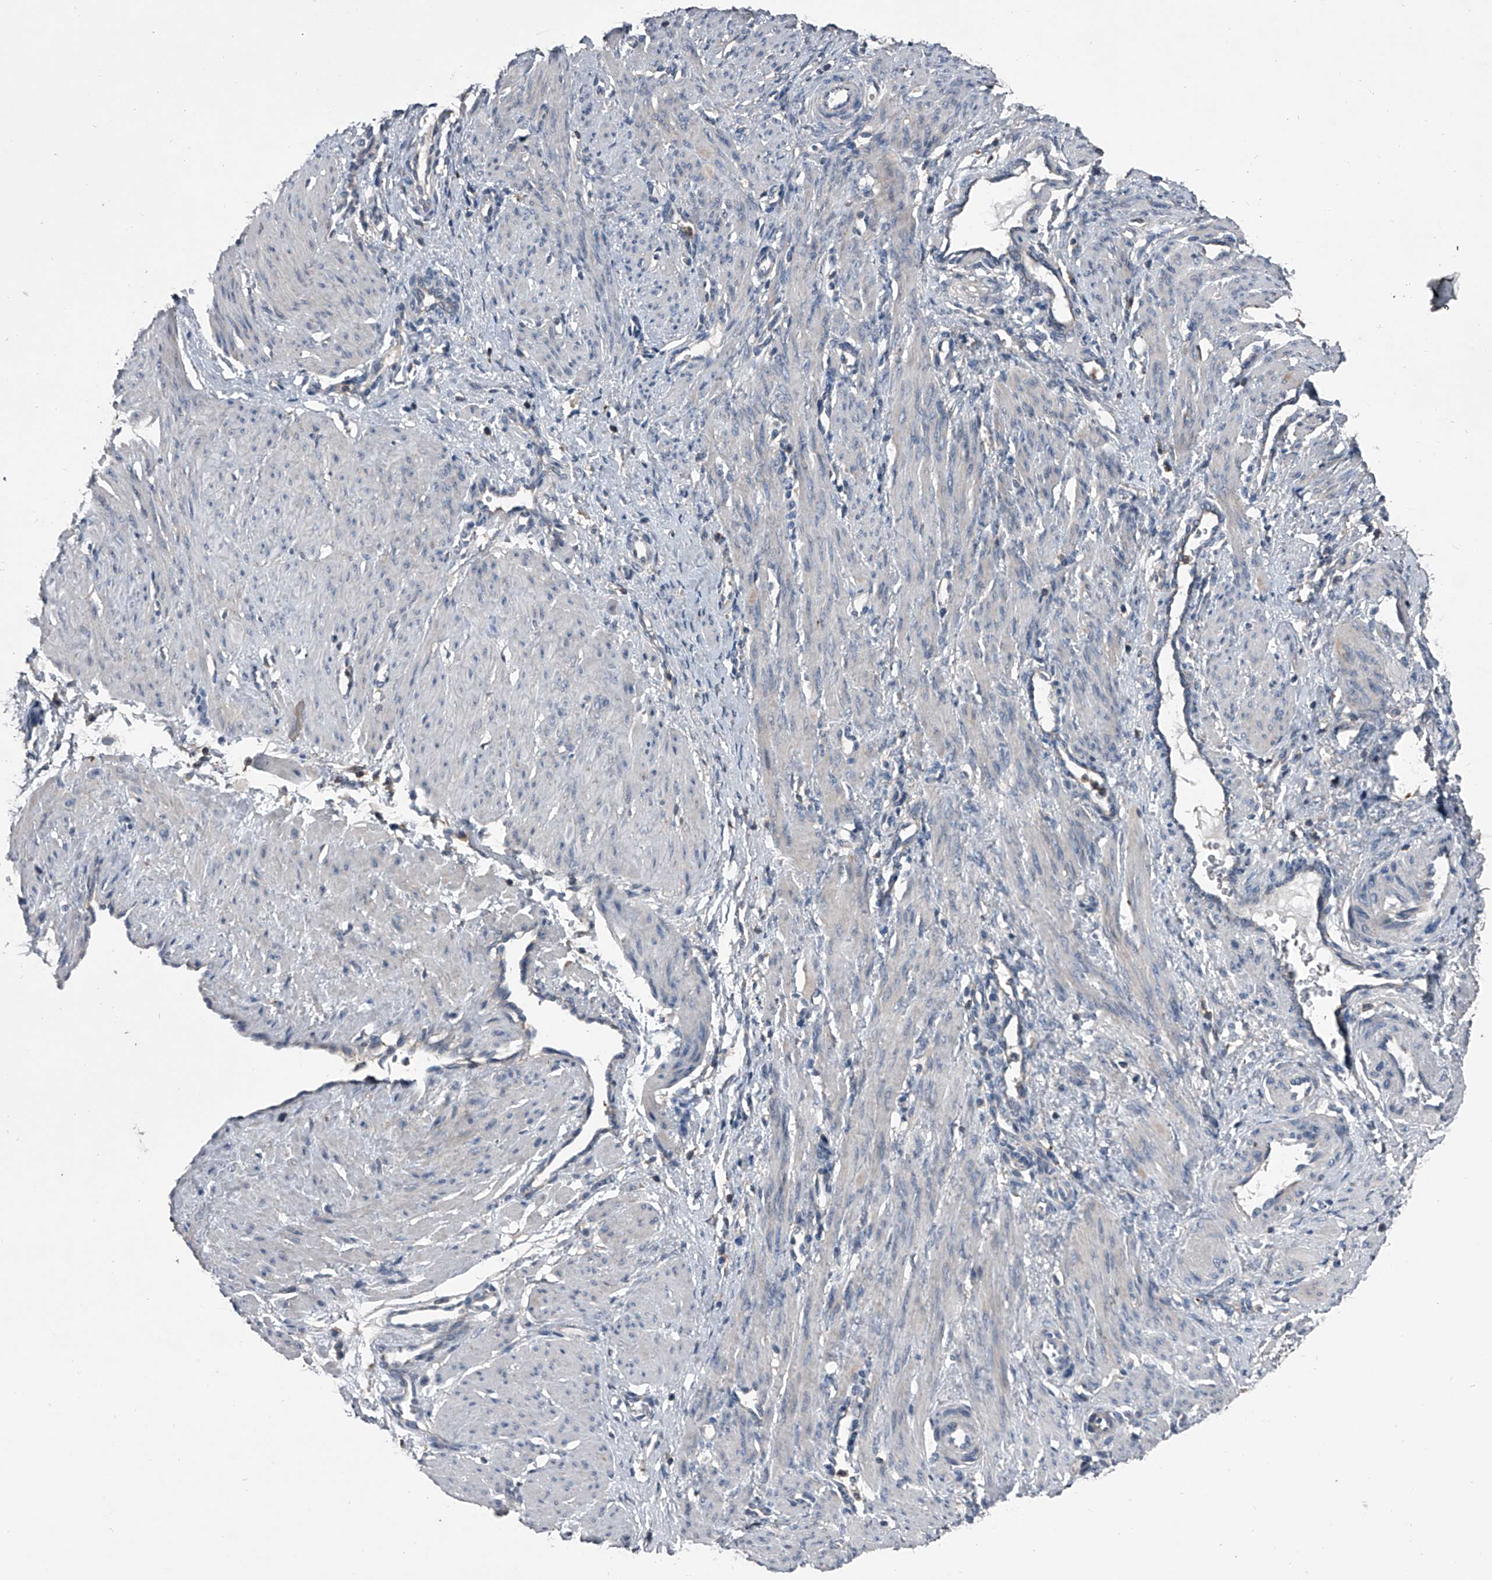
{"staining": {"intensity": "negative", "quantity": "none", "location": "none"}, "tissue": "smooth muscle", "cell_type": "Smooth muscle cells", "image_type": "normal", "snomed": [{"axis": "morphology", "description": "Normal tissue, NOS"}, {"axis": "topography", "description": "Endometrium"}], "caption": "This is a micrograph of immunohistochemistry staining of normal smooth muscle, which shows no staining in smooth muscle cells. The staining is performed using DAB brown chromogen with nuclei counter-stained in using hematoxylin.", "gene": "PIP5K1A", "patient": {"sex": "female", "age": 33}}